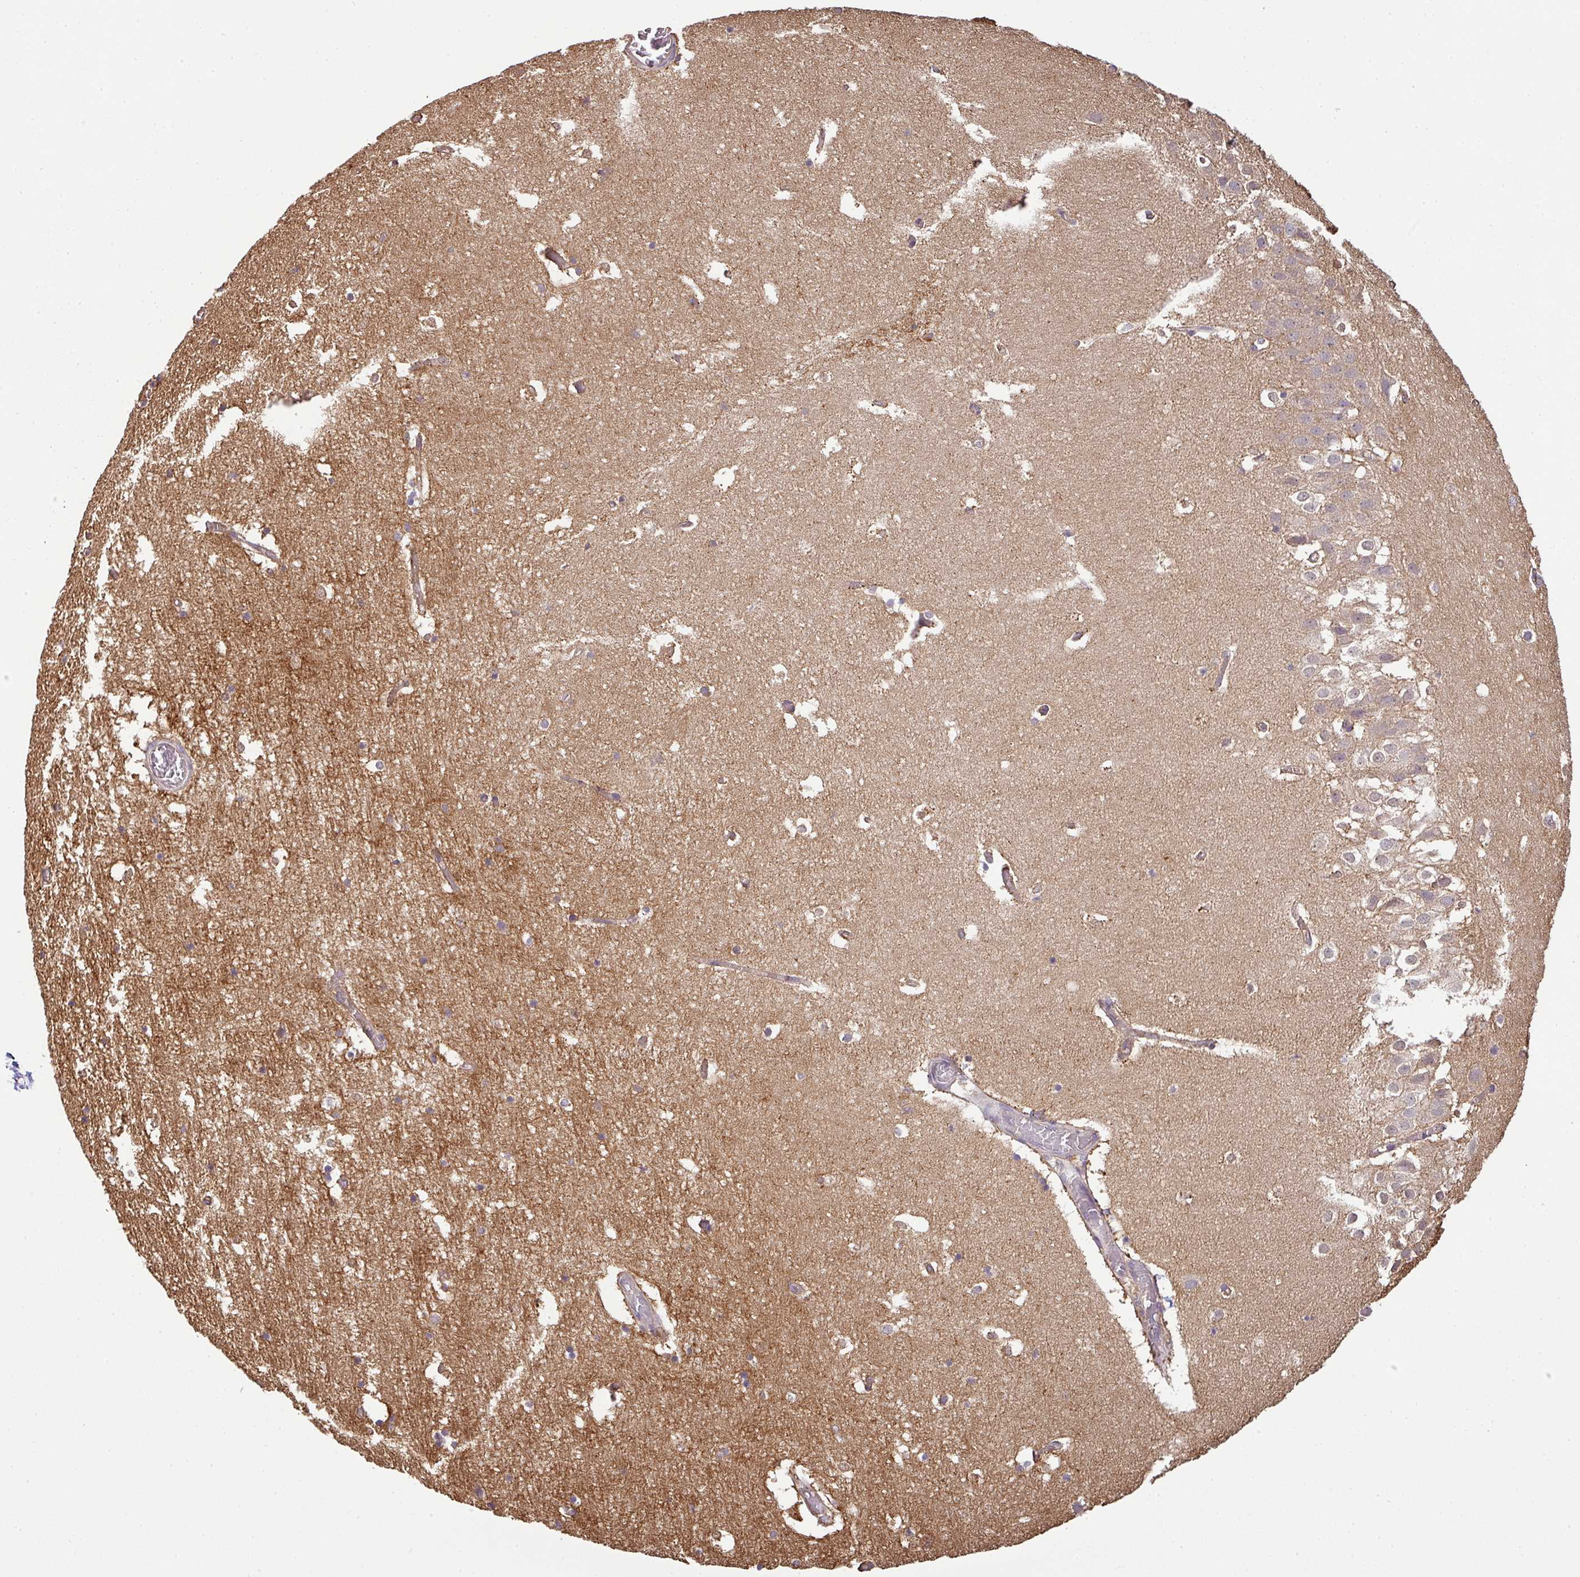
{"staining": {"intensity": "negative", "quantity": "none", "location": "none"}, "tissue": "hippocampus", "cell_type": "Glial cells", "image_type": "normal", "snomed": [{"axis": "morphology", "description": "Normal tissue, NOS"}, {"axis": "topography", "description": "Hippocampus"}], "caption": "Immunohistochemistry histopathology image of benign hippocampus: hippocampus stained with DAB (3,3'-diaminobenzidine) reveals no significant protein expression in glial cells. (DAB immunohistochemistry with hematoxylin counter stain).", "gene": "VENTX", "patient": {"sex": "female", "age": 52}}